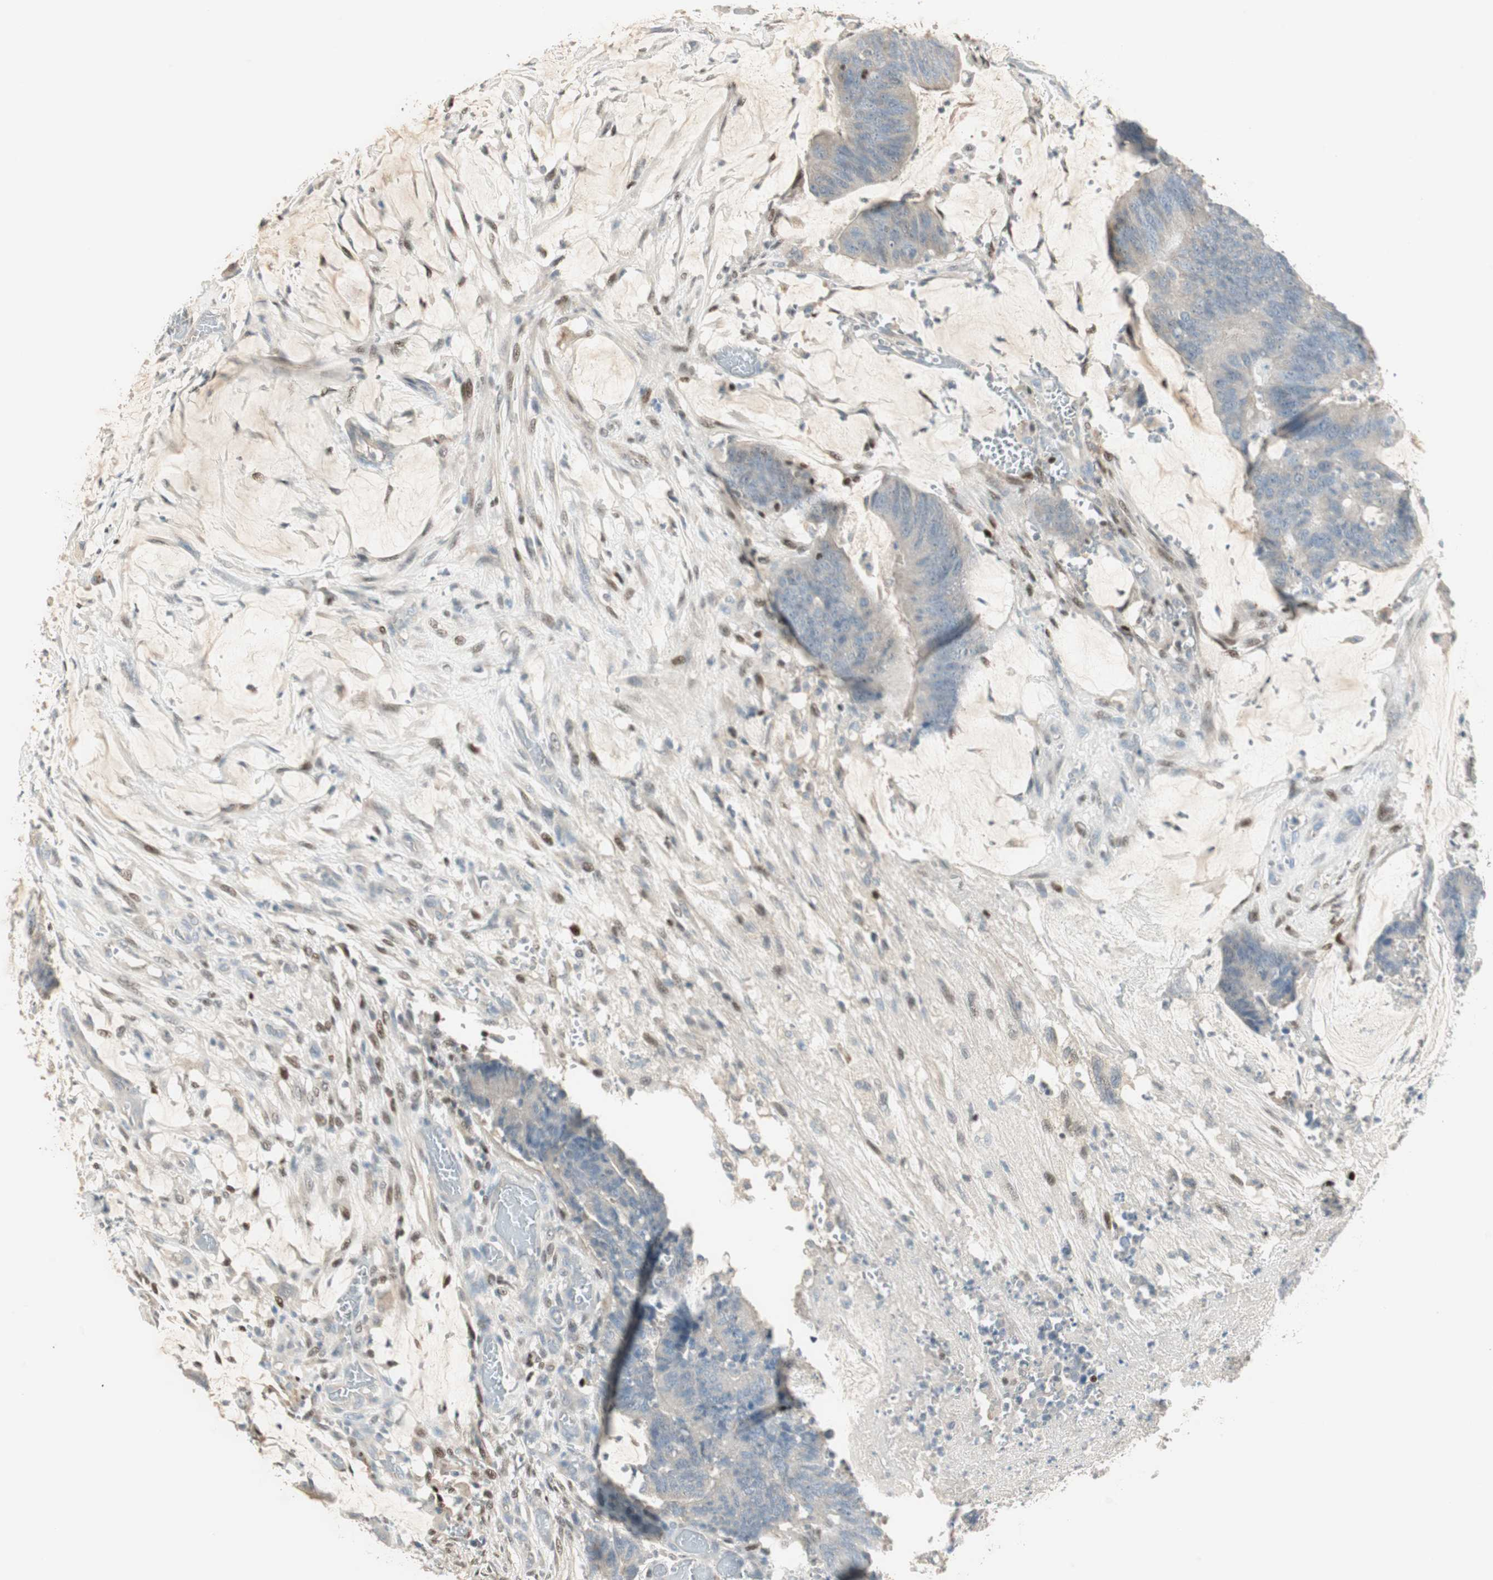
{"staining": {"intensity": "negative", "quantity": "none", "location": "none"}, "tissue": "colorectal cancer", "cell_type": "Tumor cells", "image_type": "cancer", "snomed": [{"axis": "morphology", "description": "Adenocarcinoma, NOS"}, {"axis": "topography", "description": "Rectum"}], "caption": "This histopathology image is of colorectal cancer stained with IHC to label a protein in brown with the nuclei are counter-stained blue. There is no positivity in tumor cells.", "gene": "RUNX2", "patient": {"sex": "female", "age": 66}}